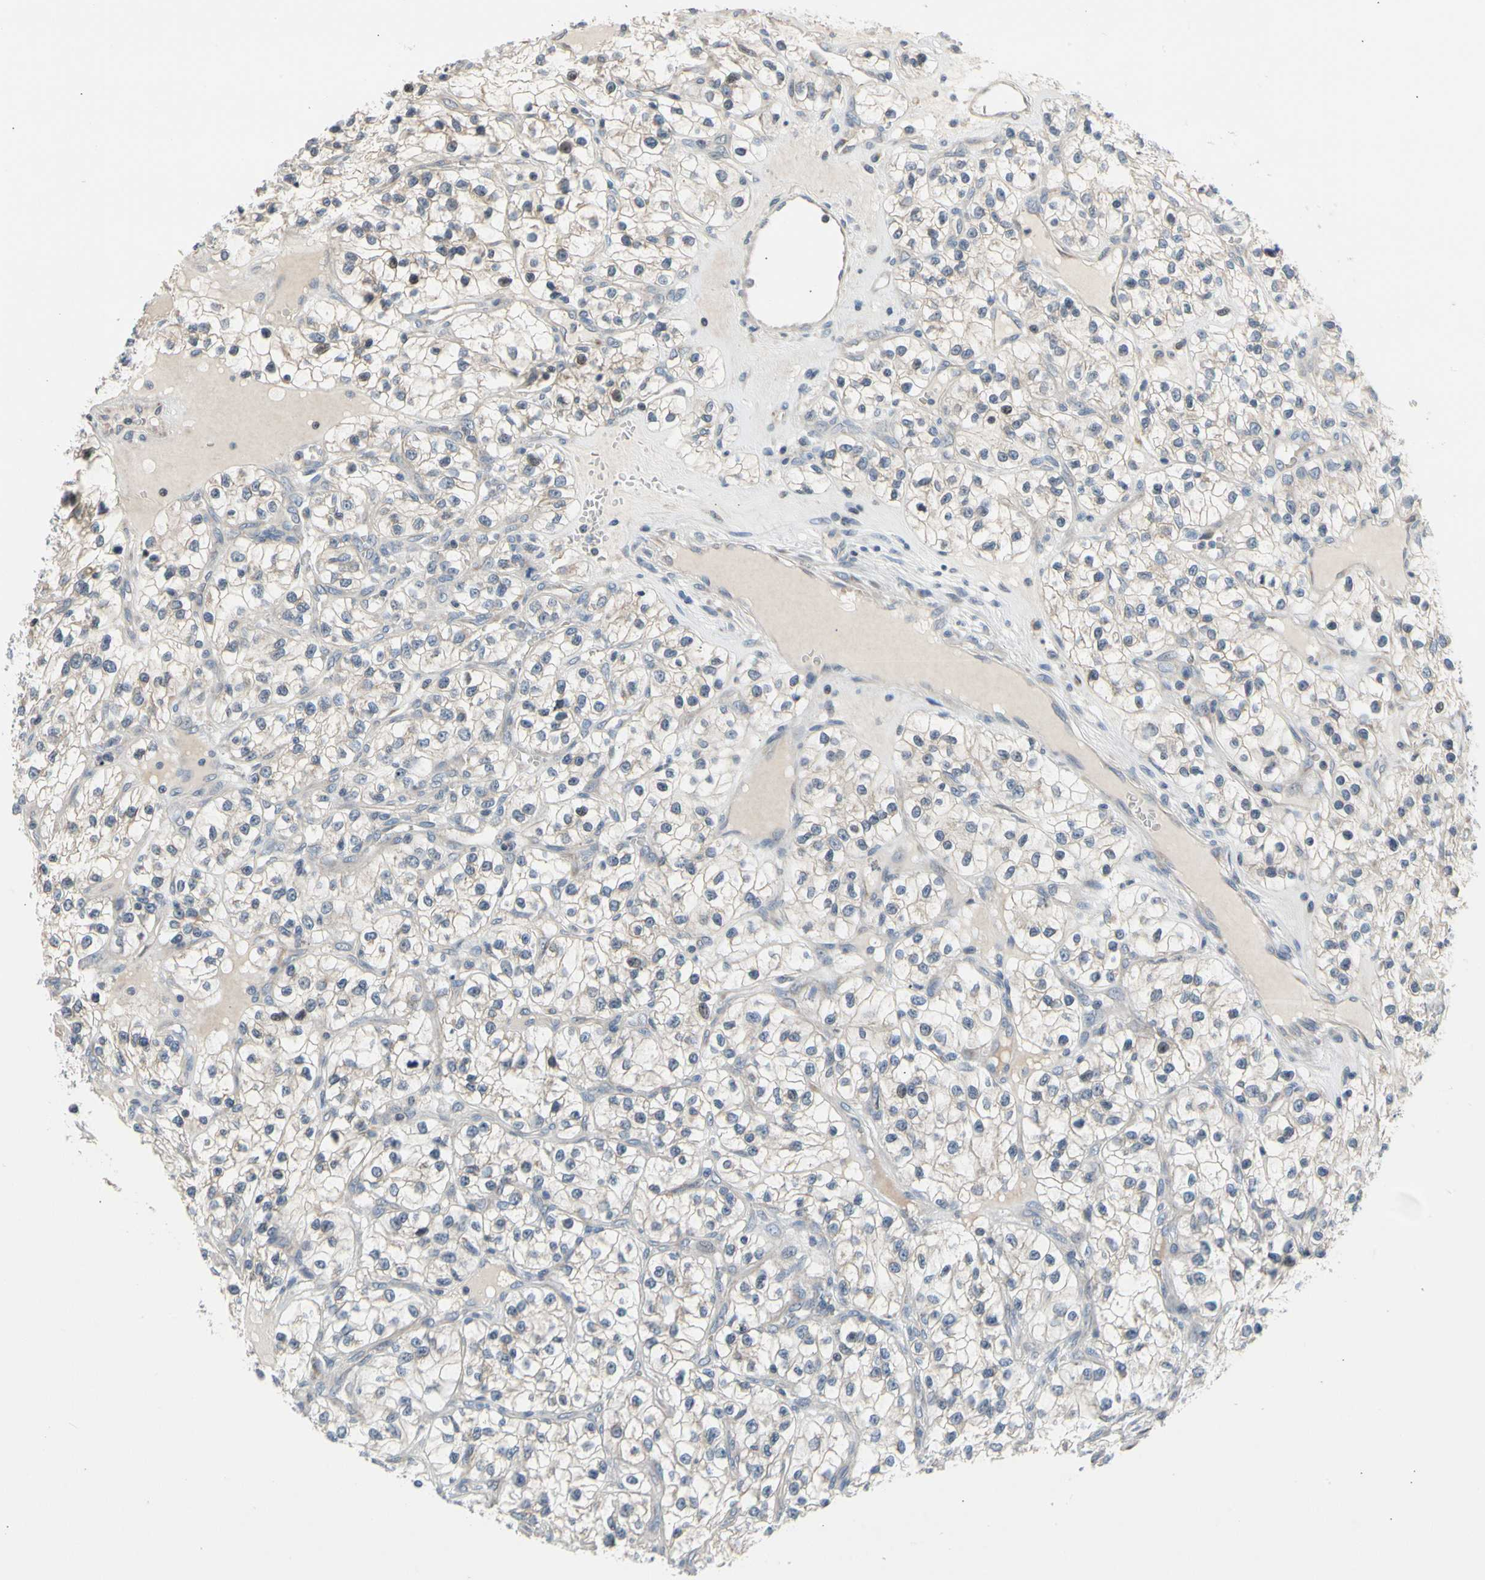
{"staining": {"intensity": "negative", "quantity": "none", "location": "none"}, "tissue": "renal cancer", "cell_type": "Tumor cells", "image_type": "cancer", "snomed": [{"axis": "morphology", "description": "Adenocarcinoma, NOS"}, {"axis": "topography", "description": "Kidney"}], "caption": "A high-resolution photomicrograph shows IHC staining of renal cancer, which displays no significant positivity in tumor cells.", "gene": "SOX30", "patient": {"sex": "female", "age": 57}}